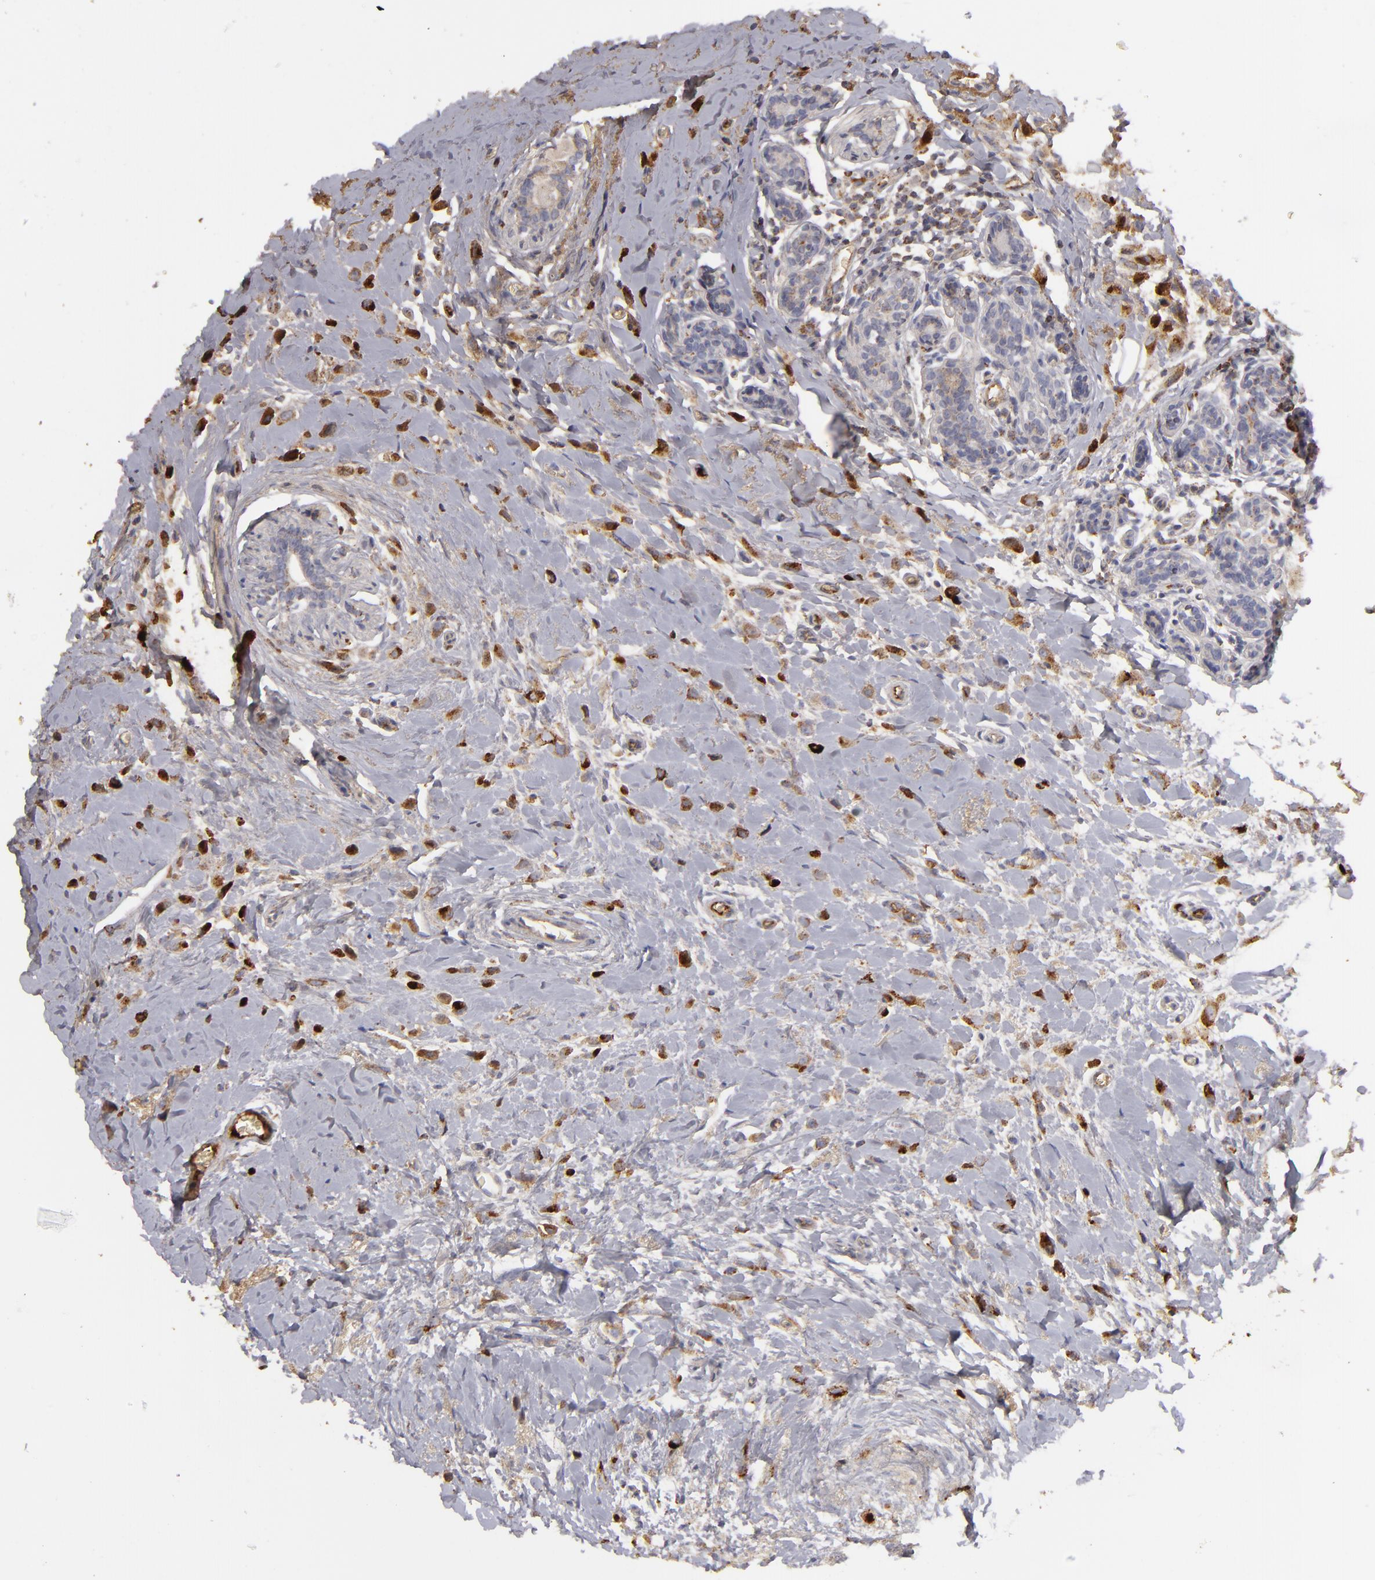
{"staining": {"intensity": "moderate", "quantity": ">75%", "location": "cytoplasmic/membranous"}, "tissue": "breast cancer", "cell_type": "Tumor cells", "image_type": "cancer", "snomed": [{"axis": "morphology", "description": "Lobular carcinoma"}, {"axis": "topography", "description": "Breast"}], "caption": "Immunohistochemistry micrograph of human breast cancer (lobular carcinoma) stained for a protein (brown), which displays medium levels of moderate cytoplasmic/membranous staining in approximately >75% of tumor cells.", "gene": "CFB", "patient": {"sex": "female", "age": 57}}